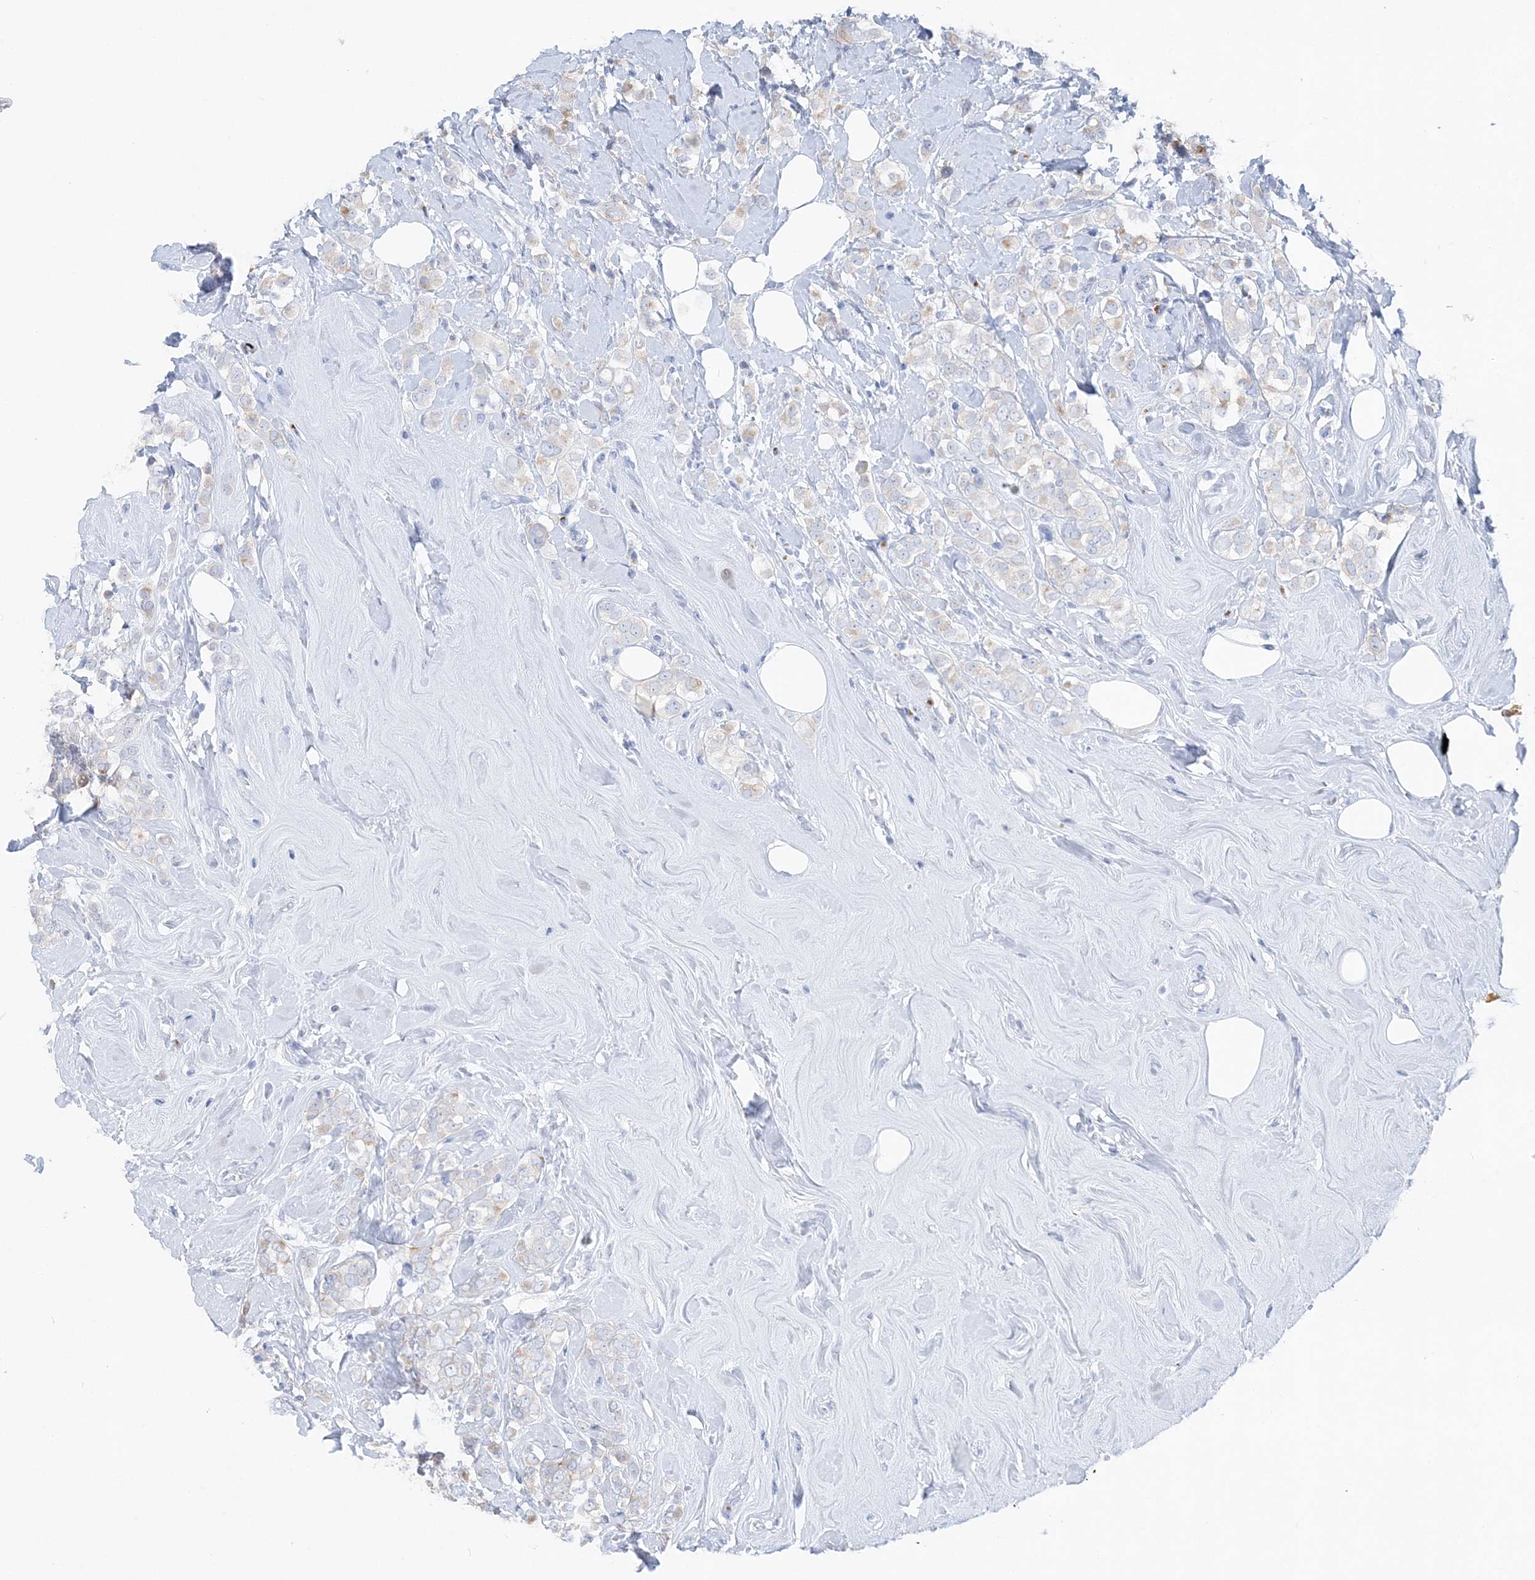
{"staining": {"intensity": "weak", "quantity": "<25%", "location": "cytoplasmic/membranous"}, "tissue": "breast cancer", "cell_type": "Tumor cells", "image_type": "cancer", "snomed": [{"axis": "morphology", "description": "Lobular carcinoma"}, {"axis": "topography", "description": "Breast"}], "caption": "Lobular carcinoma (breast) was stained to show a protein in brown. There is no significant positivity in tumor cells.", "gene": "SLC5A6", "patient": {"sex": "female", "age": 47}}